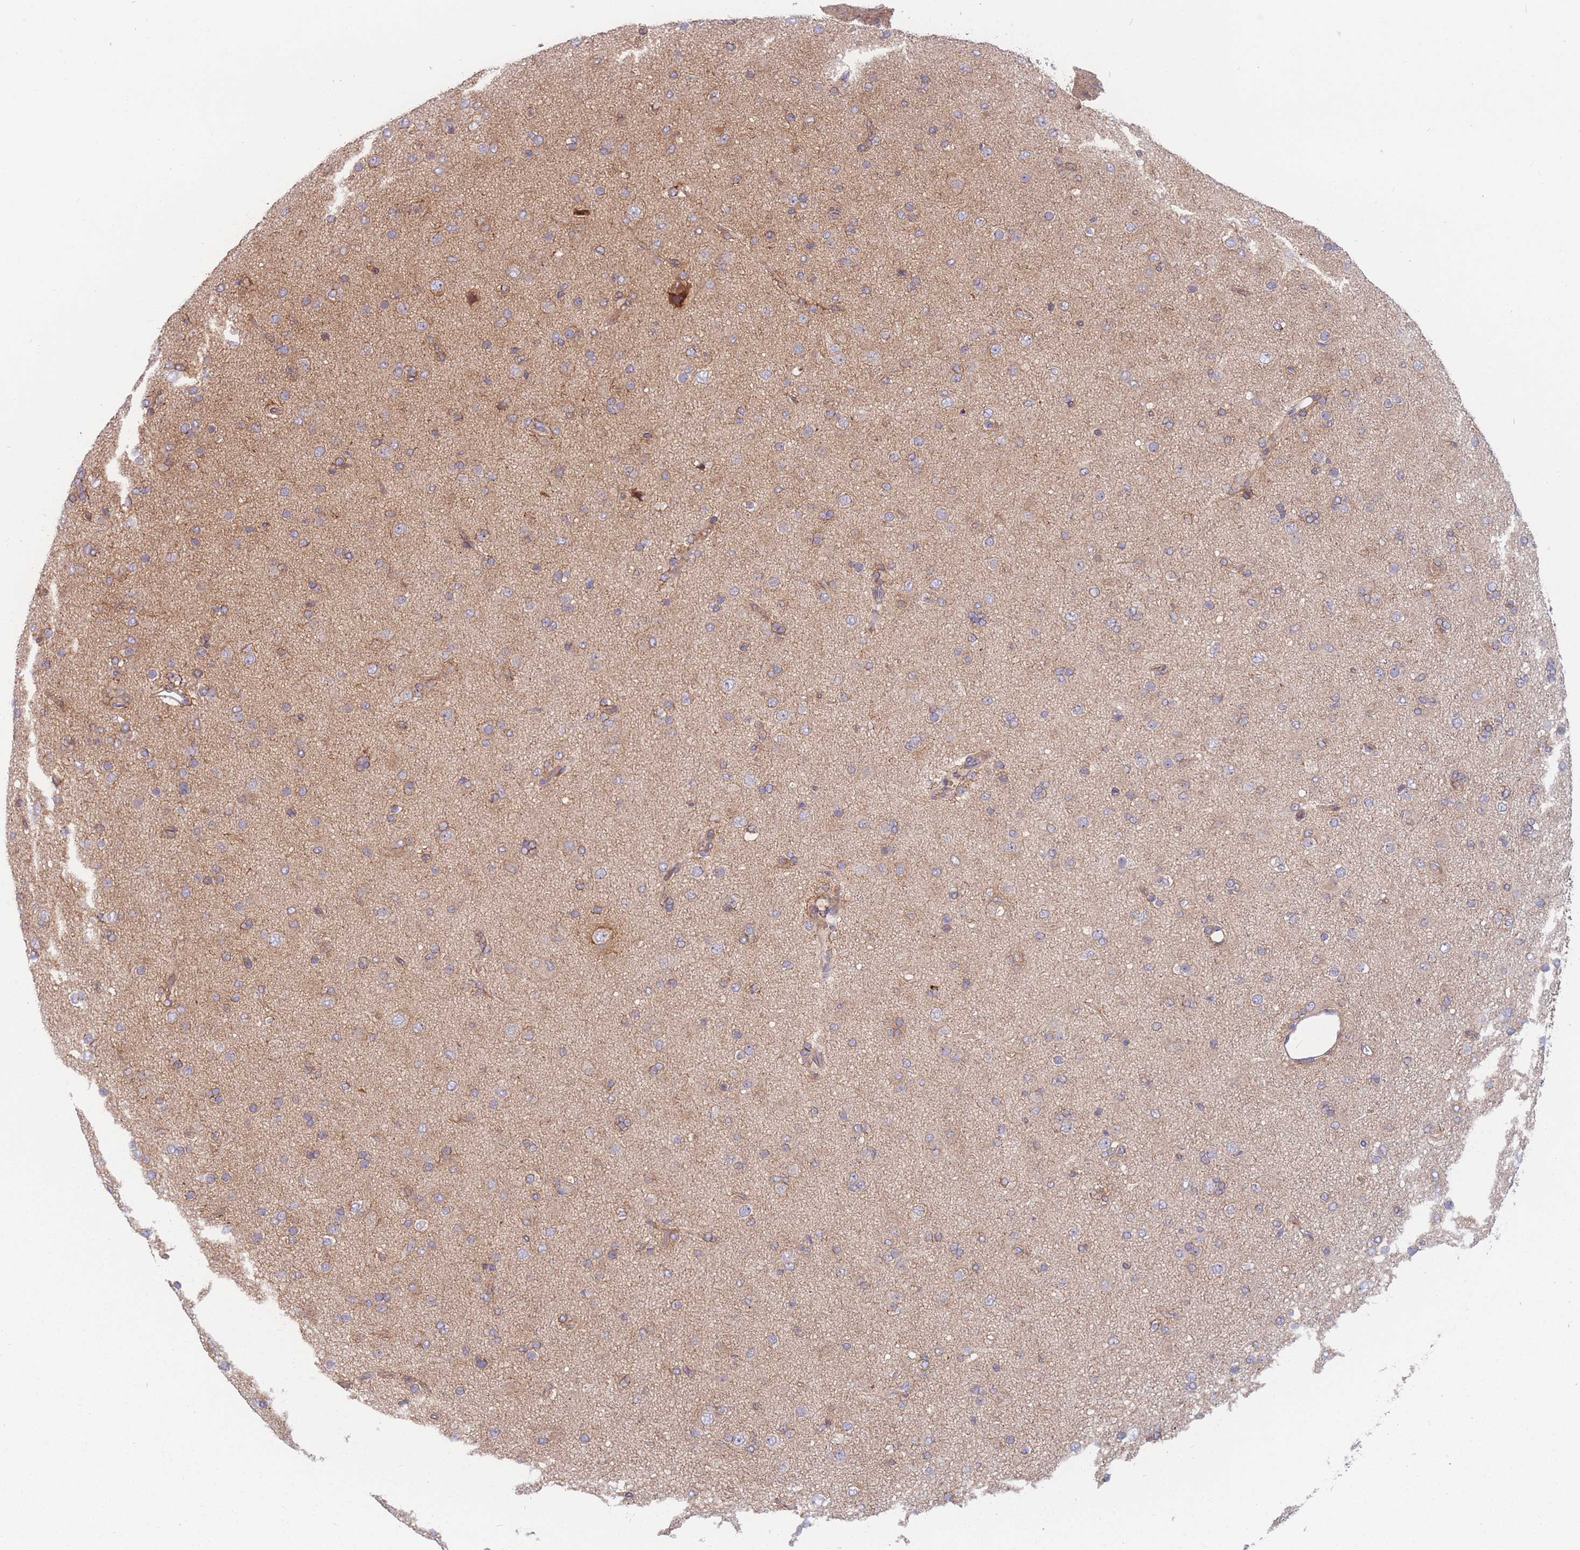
{"staining": {"intensity": "weak", "quantity": "<25%", "location": "cytoplasmic/membranous"}, "tissue": "glioma", "cell_type": "Tumor cells", "image_type": "cancer", "snomed": [{"axis": "morphology", "description": "Glioma, malignant, Low grade"}, {"axis": "topography", "description": "Brain"}], "caption": "Protein analysis of glioma reveals no significant expression in tumor cells. (Stains: DAB (3,3'-diaminobenzidine) IHC with hematoxylin counter stain, Microscopy: brightfield microscopy at high magnification).", "gene": "TMEM131L", "patient": {"sex": "male", "age": 65}}